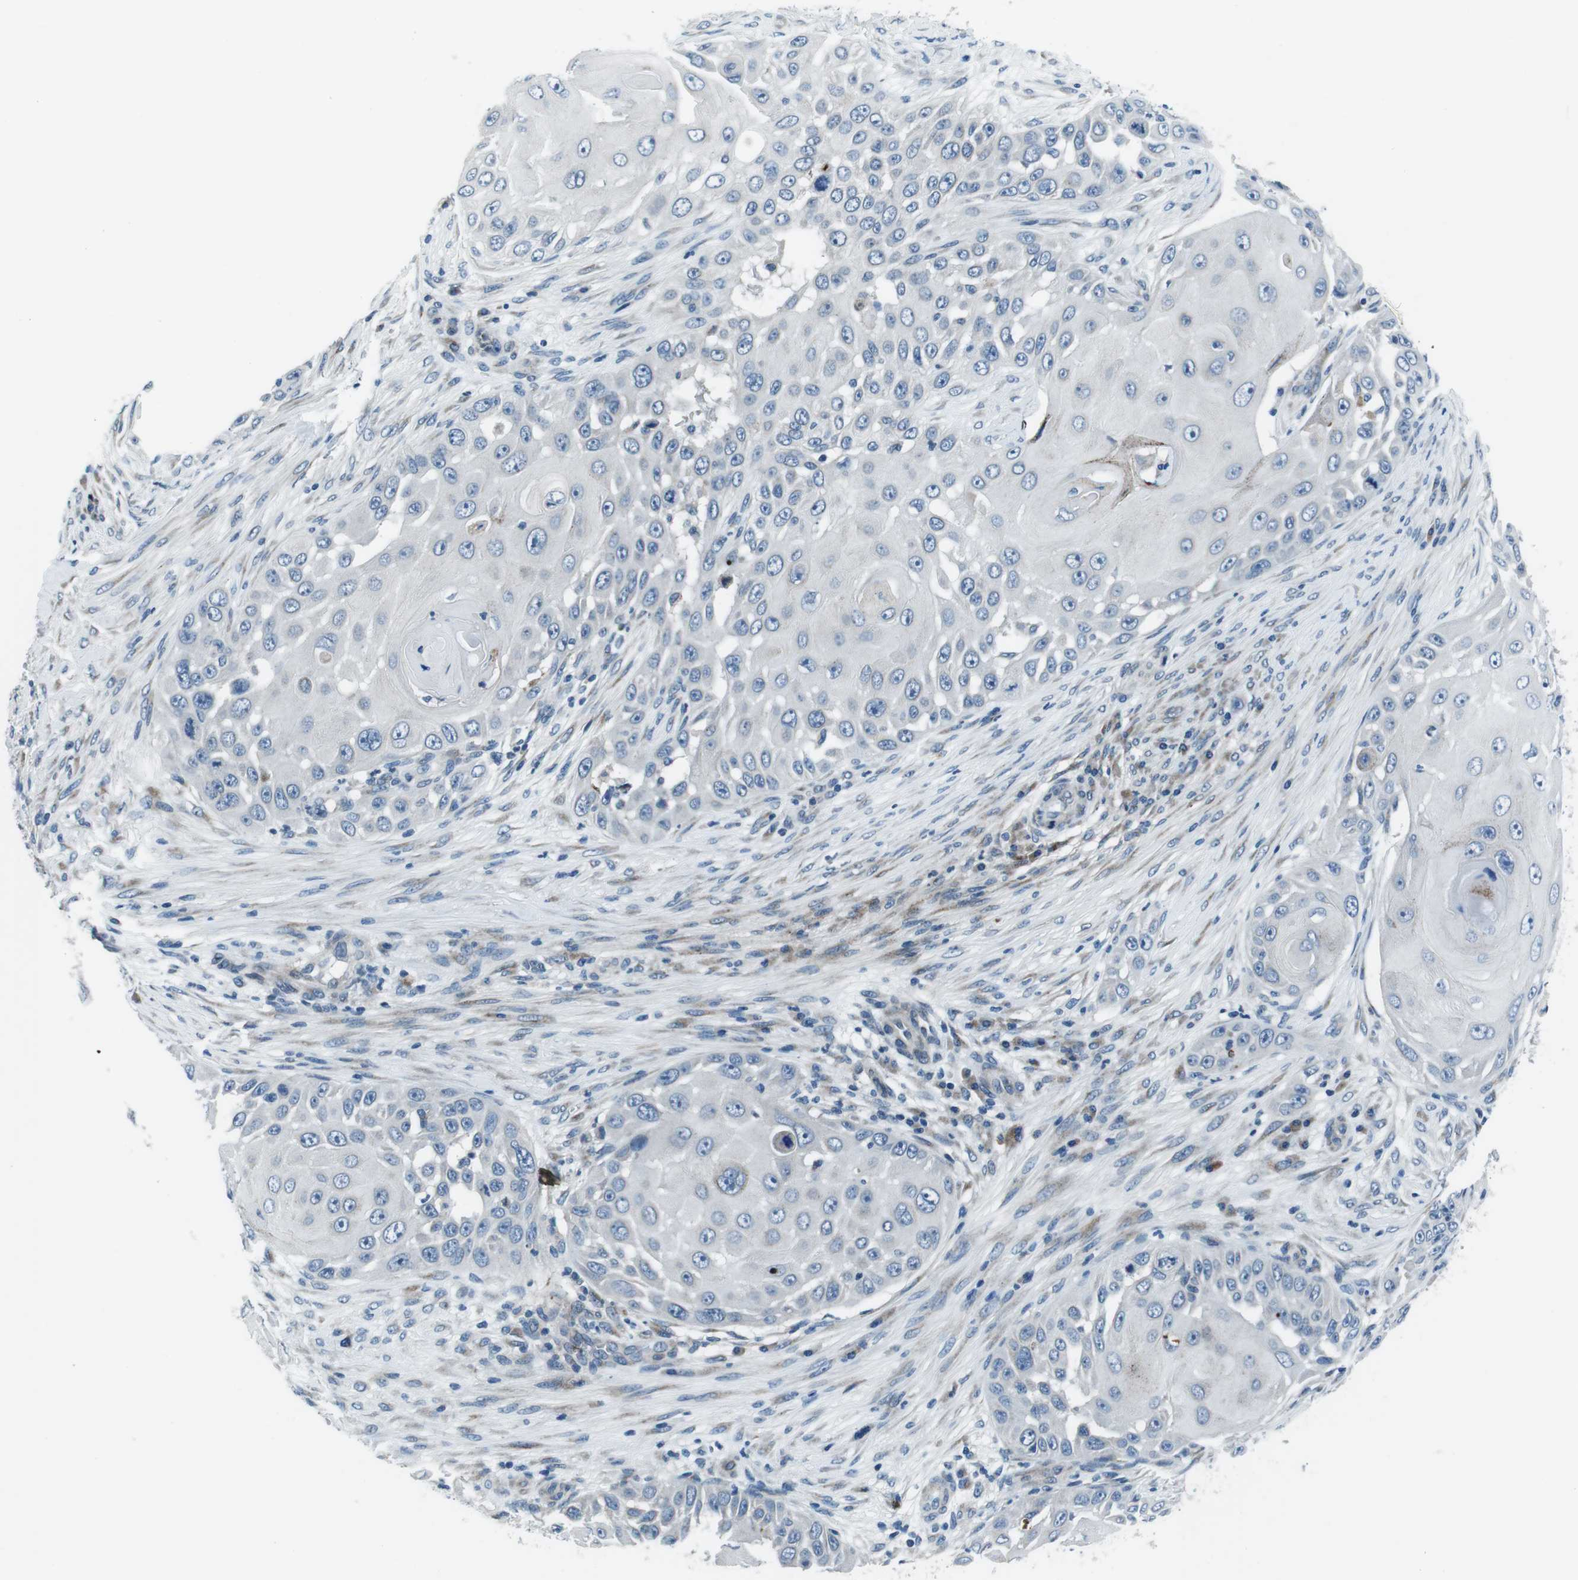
{"staining": {"intensity": "negative", "quantity": "none", "location": "none"}, "tissue": "skin cancer", "cell_type": "Tumor cells", "image_type": "cancer", "snomed": [{"axis": "morphology", "description": "Squamous cell carcinoma, NOS"}, {"axis": "topography", "description": "Skin"}], "caption": "Tumor cells are negative for brown protein staining in squamous cell carcinoma (skin).", "gene": "NUCB2", "patient": {"sex": "female", "age": 44}}